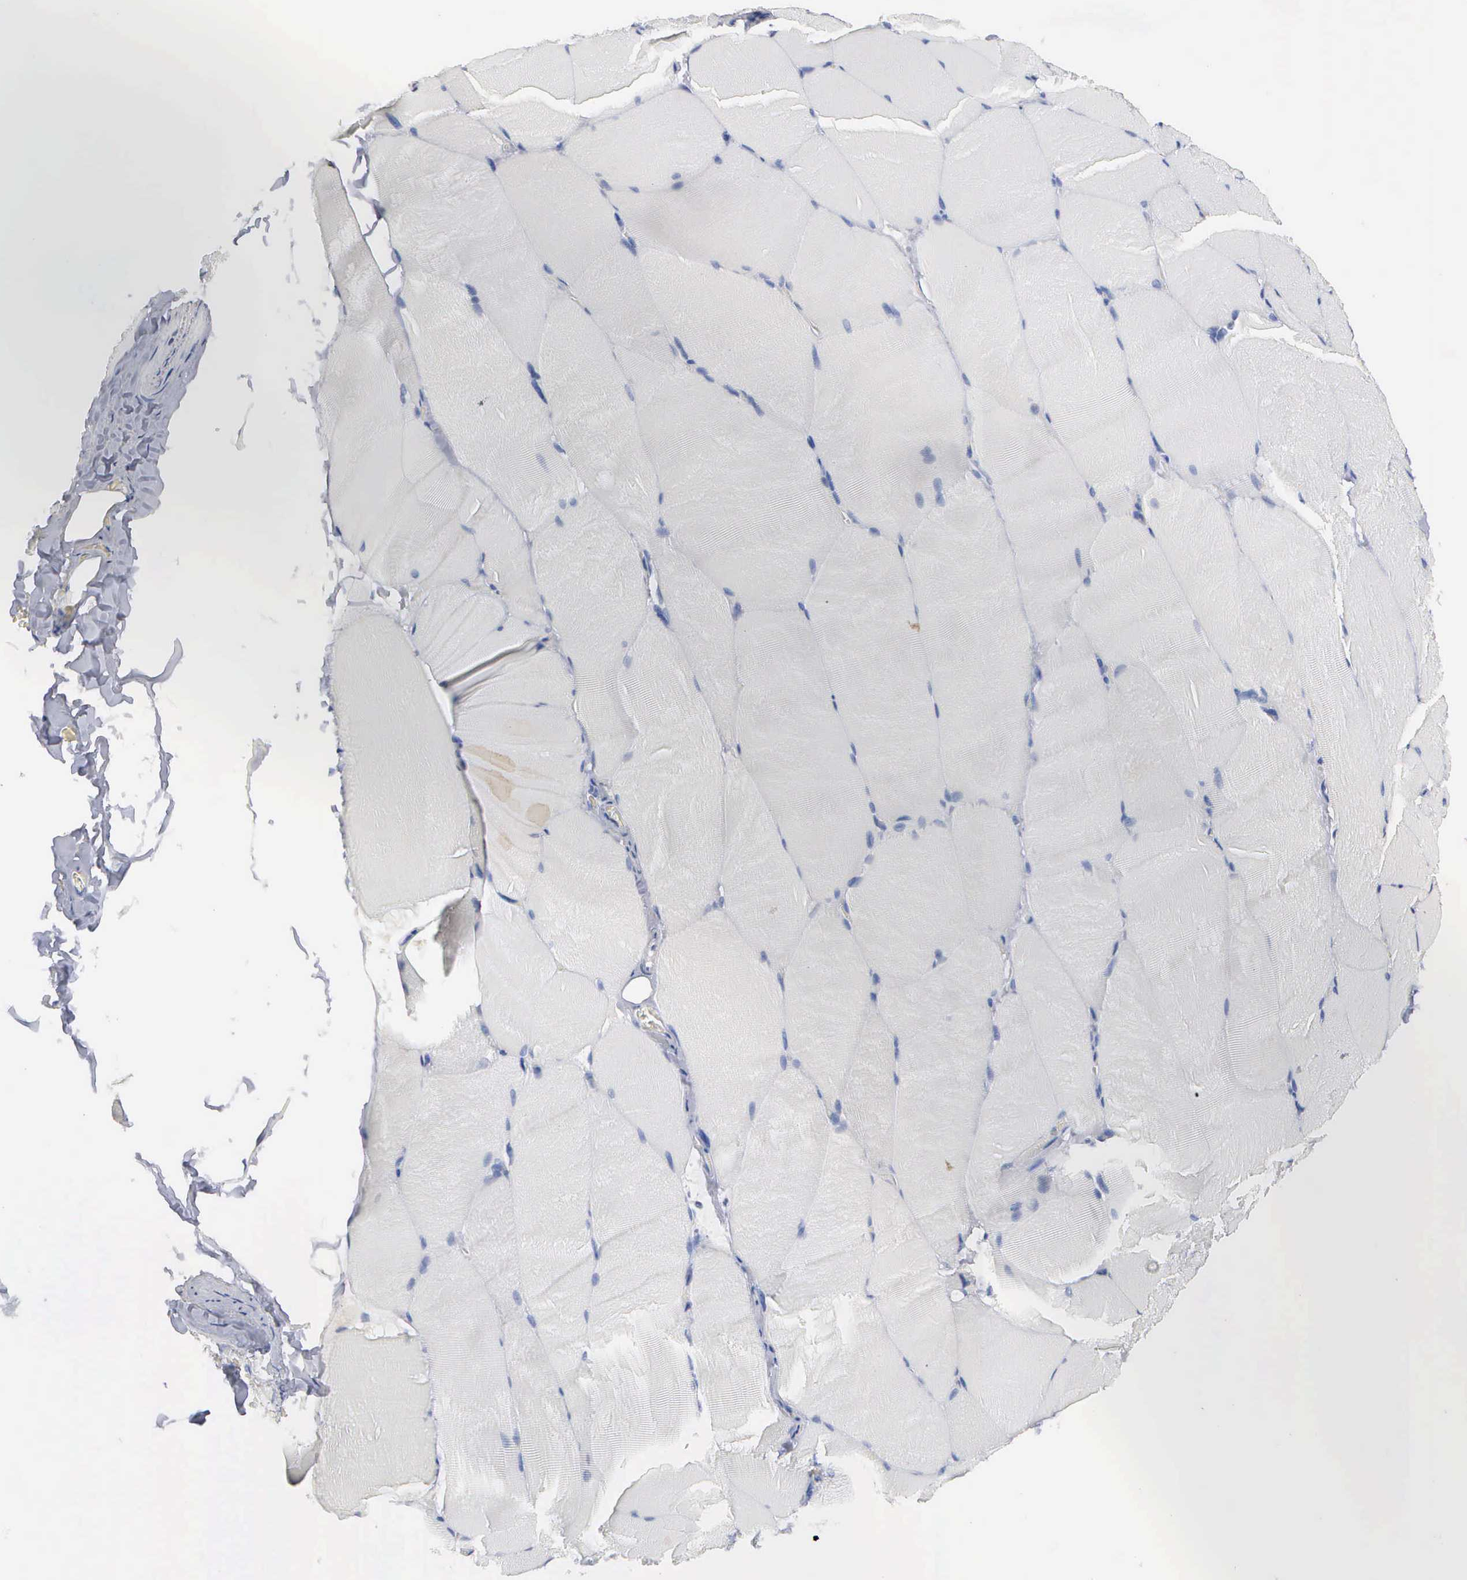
{"staining": {"intensity": "negative", "quantity": "none", "location": "none"}, "tissue": "skeletal muscle", "cell_type": "Myocytes", "image_type": "normal", "snomed": [{"axis": "morphology", "description": "Normal tissue, NOS"}, {"axis": "topography", "description": "Skeletal muscle"}], "caption": "Immunohistochemical staining of normal human skeletal muscle demonstrates no significant positivity in myocytes. (DAB (3,3'-diaminobenzidine) immunohistochemistry with hematoxylin counter stain).", "gene": "ASPHD2", "patient": {"sex": "male", "age": 71}}